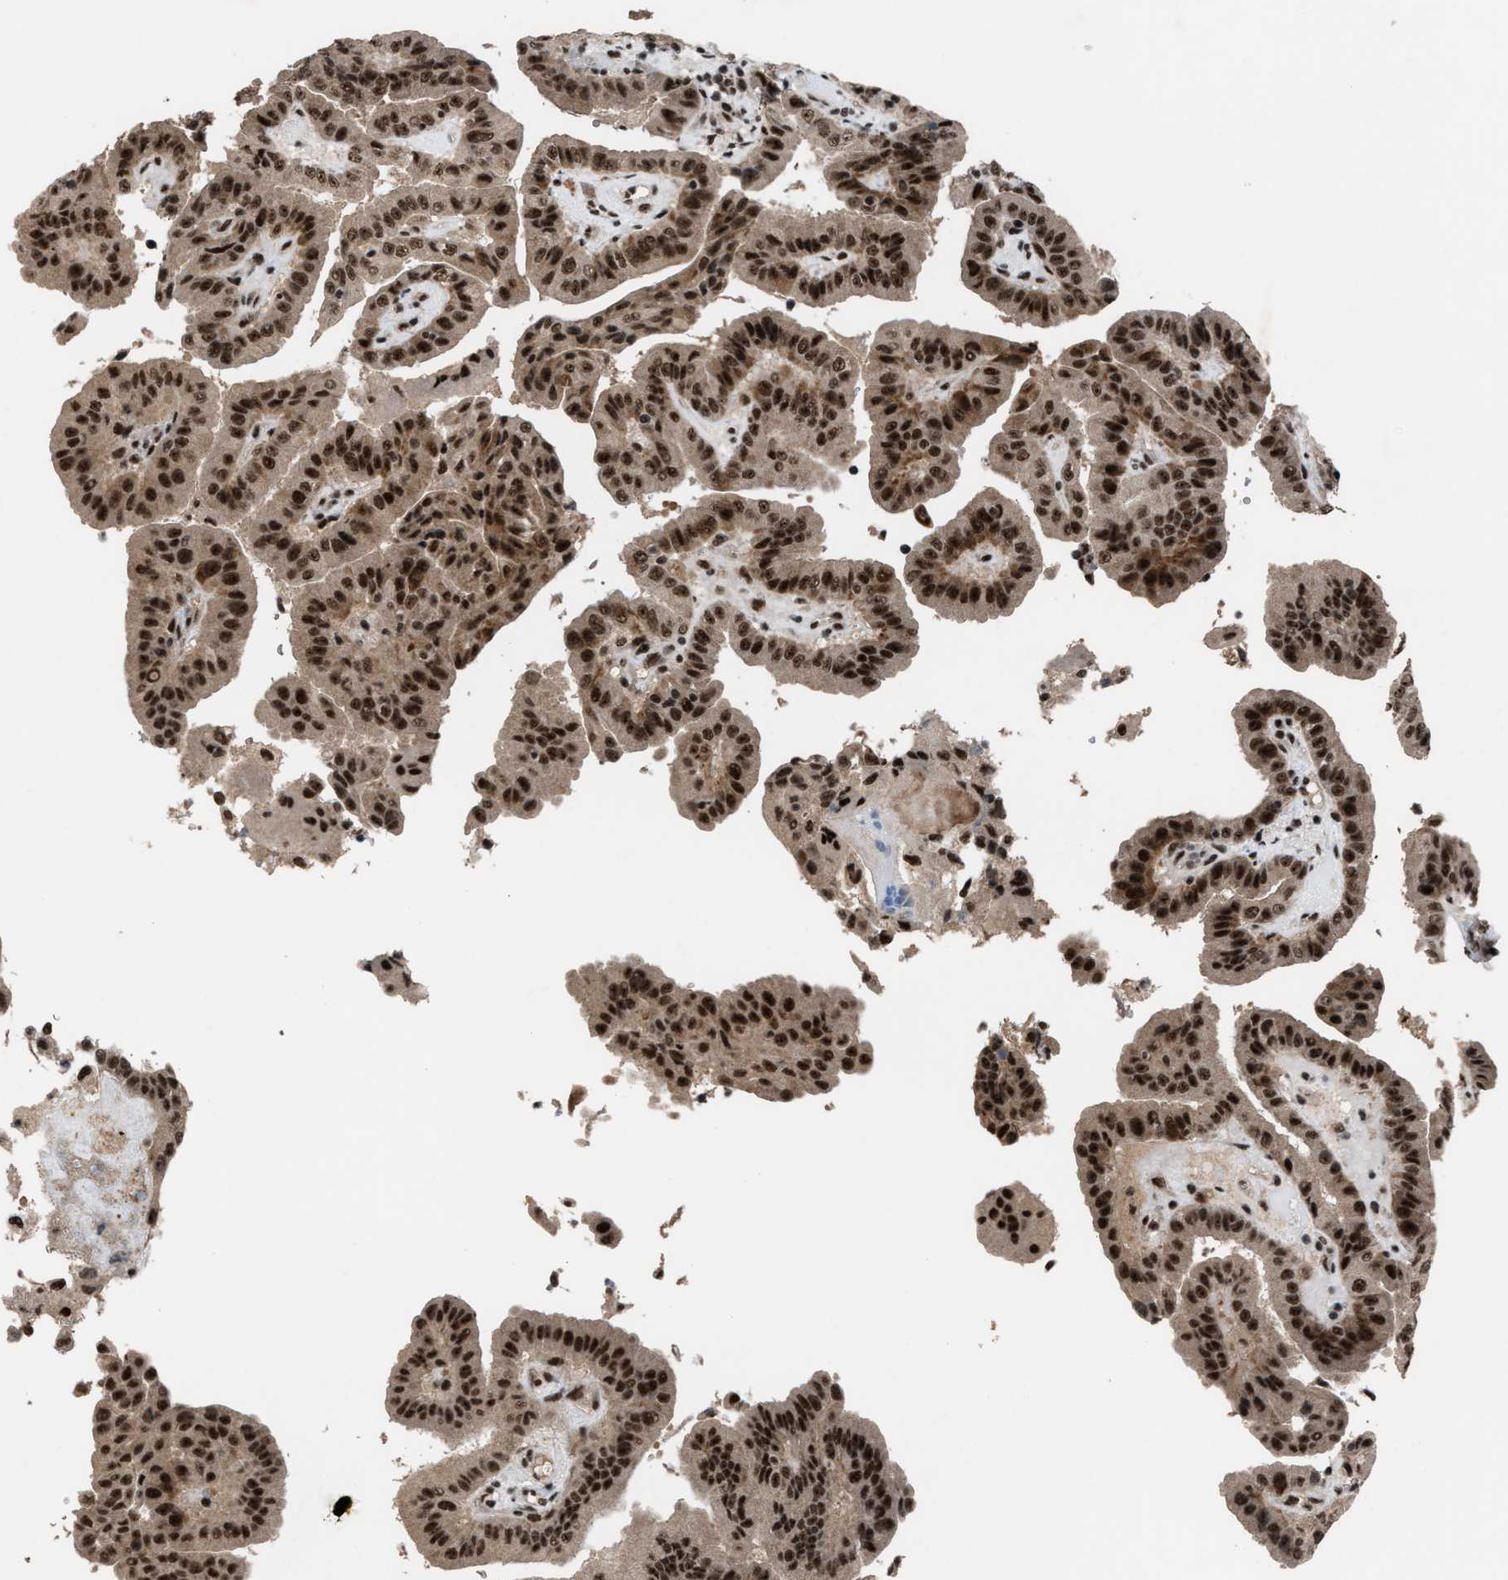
{"staining": {"intensity": "strong", "quantity": ">75%", "location": "nuclear"}, "tissue": "thyroid cancer", "cell_type": "Tumor cells", "image_type": "cancer", "snomed": [{"axis": "morphology", "description": "Papillary adenocarcinoma, NOS"}, {"axis": "topography", "description": "Thyroid gland"}], "caption": "This is a photomicrograph of IHC staining of thyroid papillary adenocarcinoma, which shows strong expression in the nuclear of tumor cells.", "gene": "PRPF4", "patient": {"sex": "male", "age": 33}}